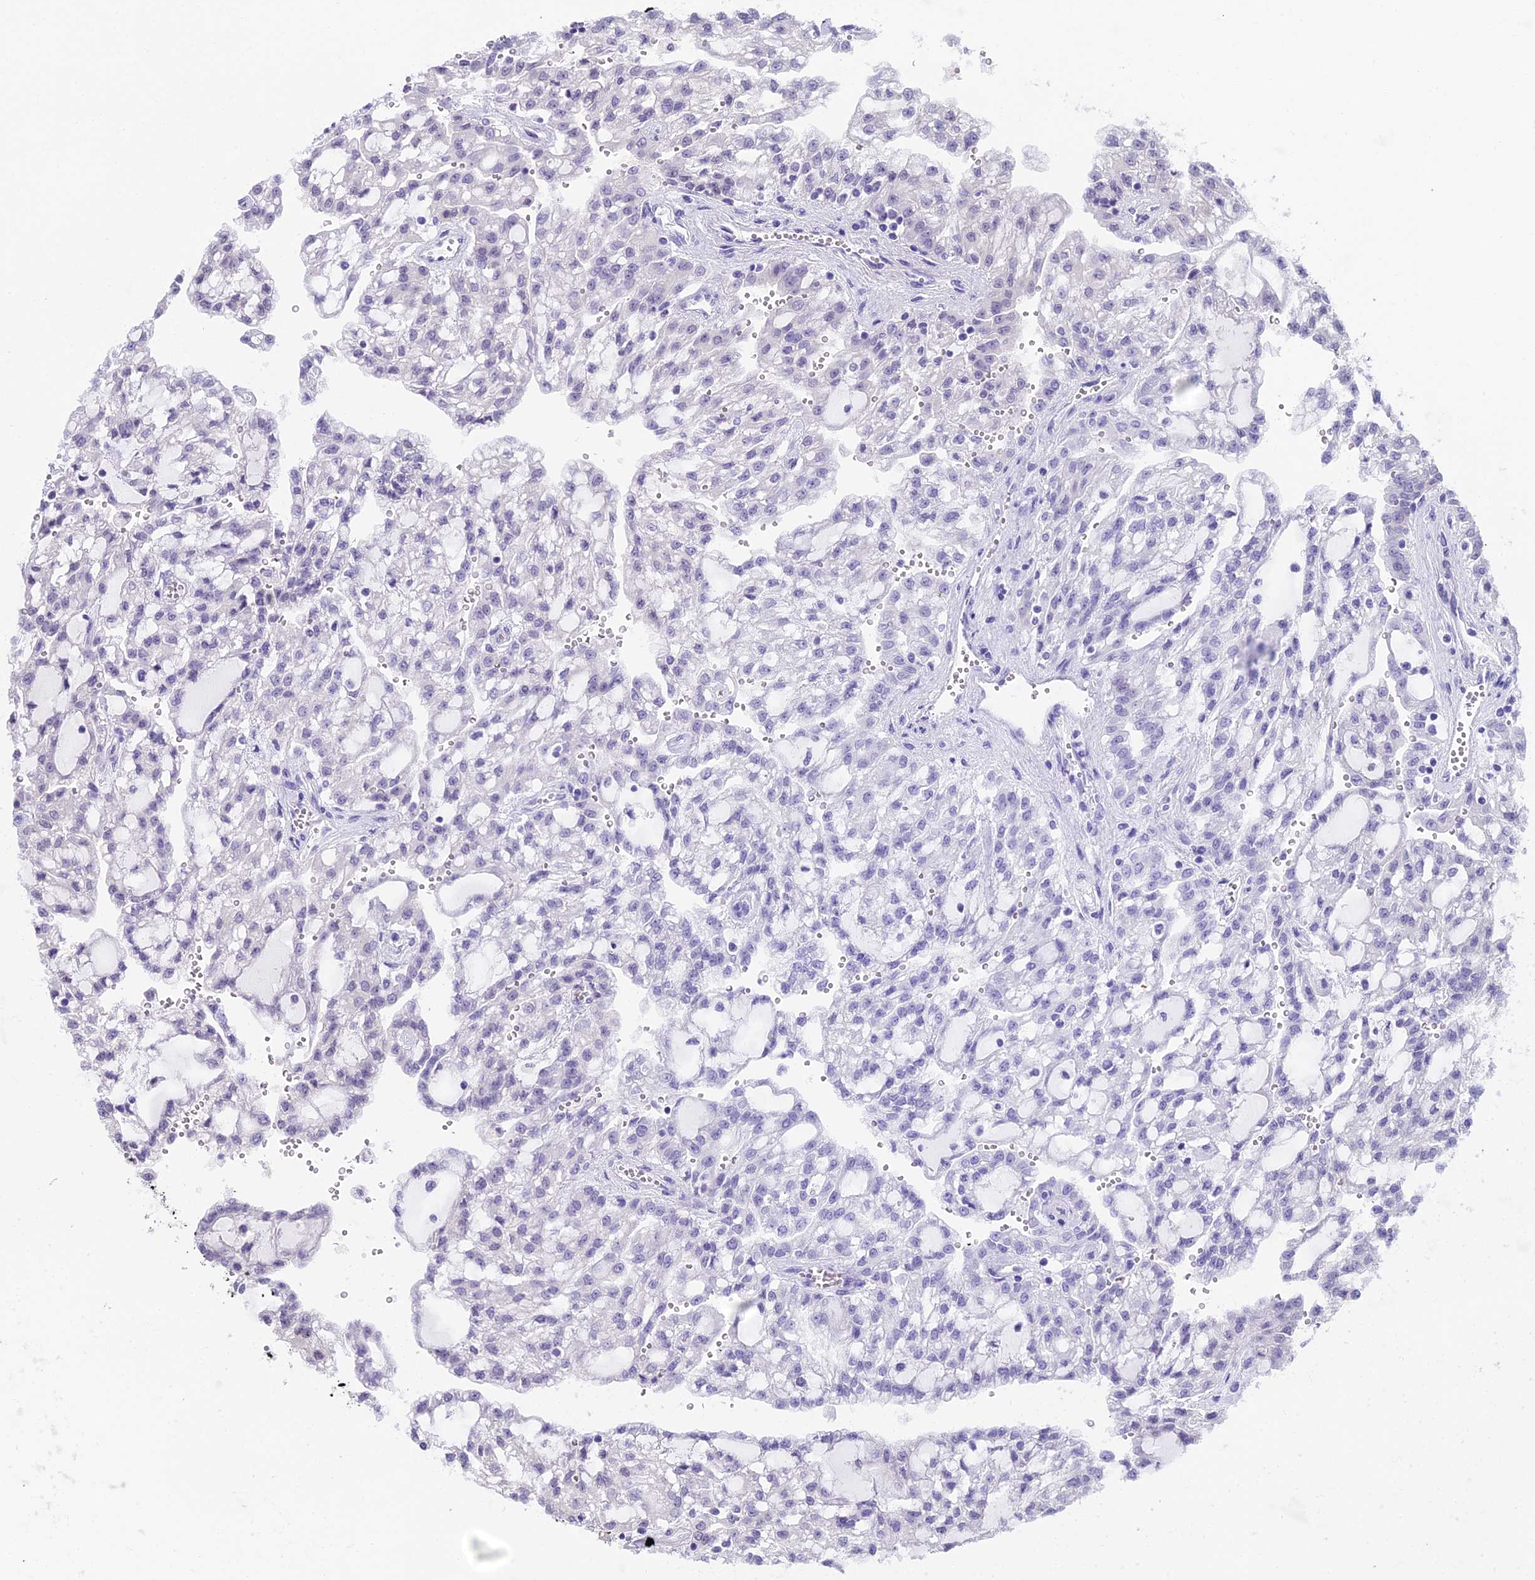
{"staining": {"intensity": "negative", "quantity": "none", "location": "none"}, "tissue": "renal cancer", "cell_type": "Tumor cells", "image_type": "cancer", "snomed": [{"axis": "morphology", "description": "Adenocarcinoma, NOS"}, {"axis": "topography", "description": "Kidney"}], "caption": "Histopathology image shows no protein positivity in tumor cells of renal adenocarcinoma tissue.", "gene": "MAT2A", "patient": {"sex": "male", "age": 63}}